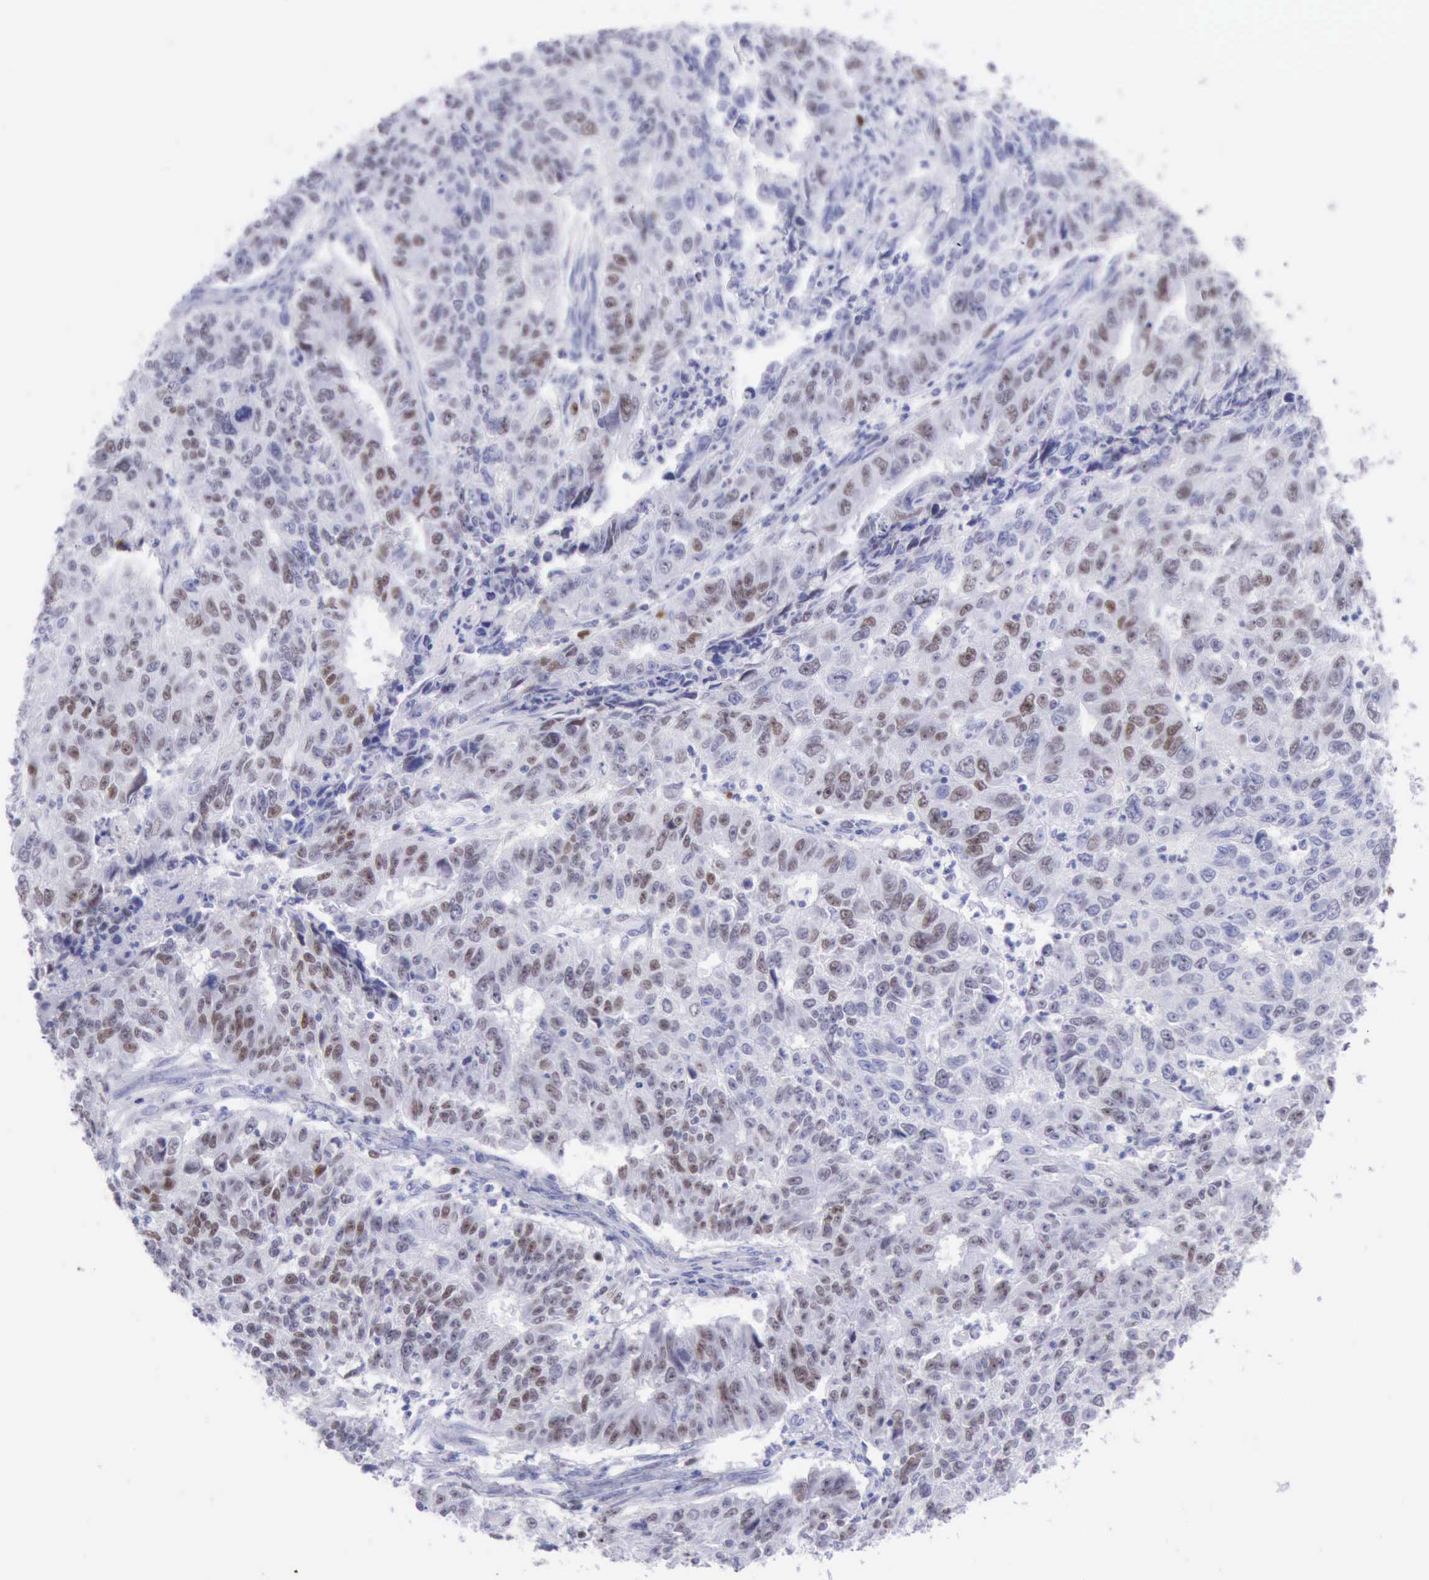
{"staining": {"intensity": "moderate", "quantity": "25%-75%", "location": "nuclear"}, "tissue": "endometrial cancer", "cell_type": "Tumor cells", "image_type": "cancer", "snomed": [{"axis": "morphology", "description": "Adenocarcinoma, NOS"}, {"axis": "topography", "description": "Endometrium"}], "caption": "Immunohistochemistry (IHC) micrograph of adenocarcinoma (endometrial) stained for a protein (brown), which demonstrates medium levels of moderate nuclear positivity in approximately 25%-75% of tumor cells.", "gene": "MCM2", "patient": {"sex": "female", "age": 42}}